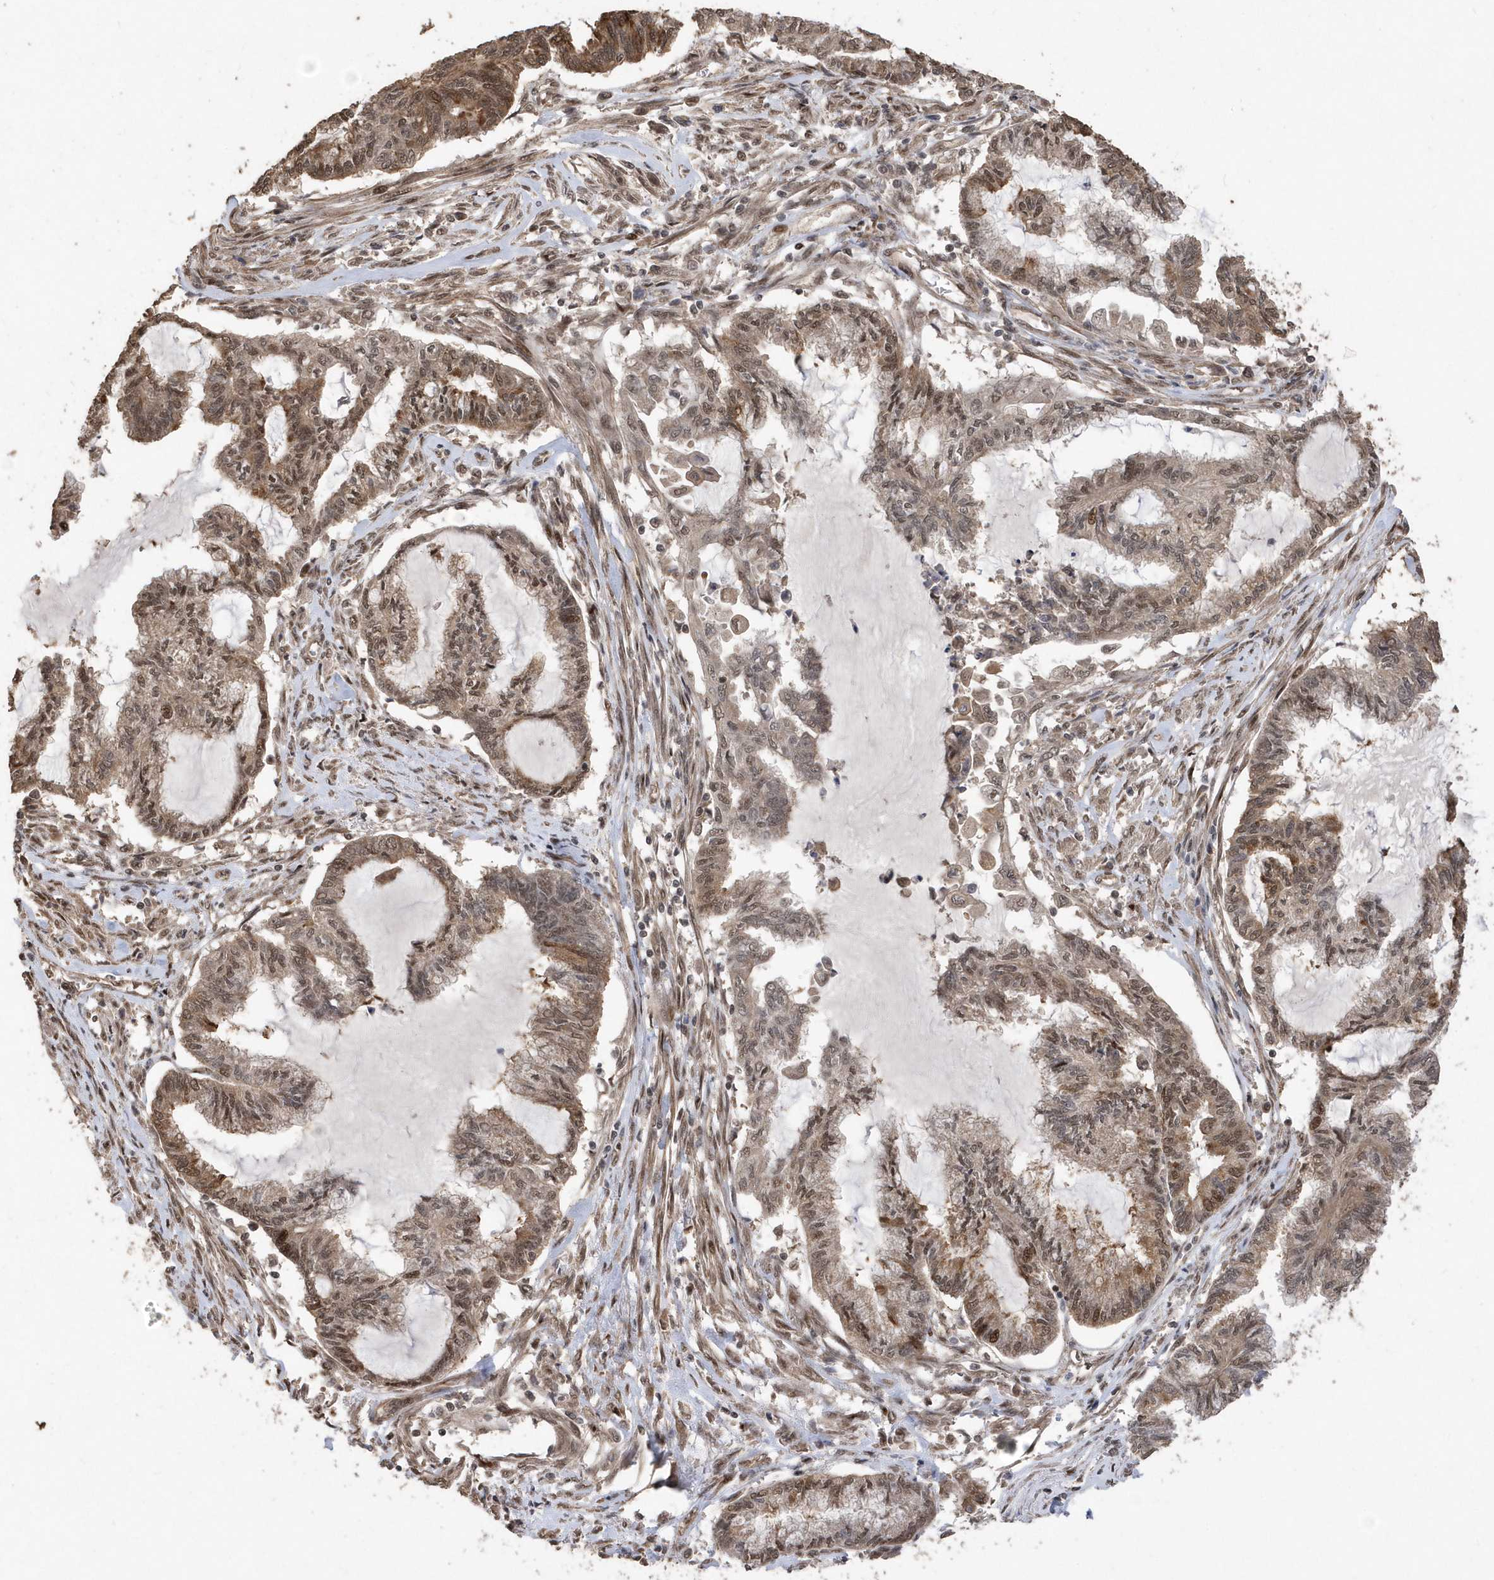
{"staining": {"intensity": "moderate", "quantity": ">75%", "location": "cytoplasmic/membranous,nuclear"}, "tissue": "endometrial cancer", "cell_type": "Tumor cells", "image_type": "cancer", "snomed": [{"axis": "morphology", "description": "Adenocarcinoma, NOS"}, {"axis": "topography", "description": "Endometrium"}], "caption": "Endometrial adenocarcinoma stained for a protein reveals moderate cytoplasmic/membranous and nuclear positivity in tumor cells. The staining was performed using DAB to visualize the protein expression in brown, while the nuclei were stained in blue with hematoxylin (Magnification: 20x).", "gene": "INTS12", "patient": {"sex": "female", "age": 86}}